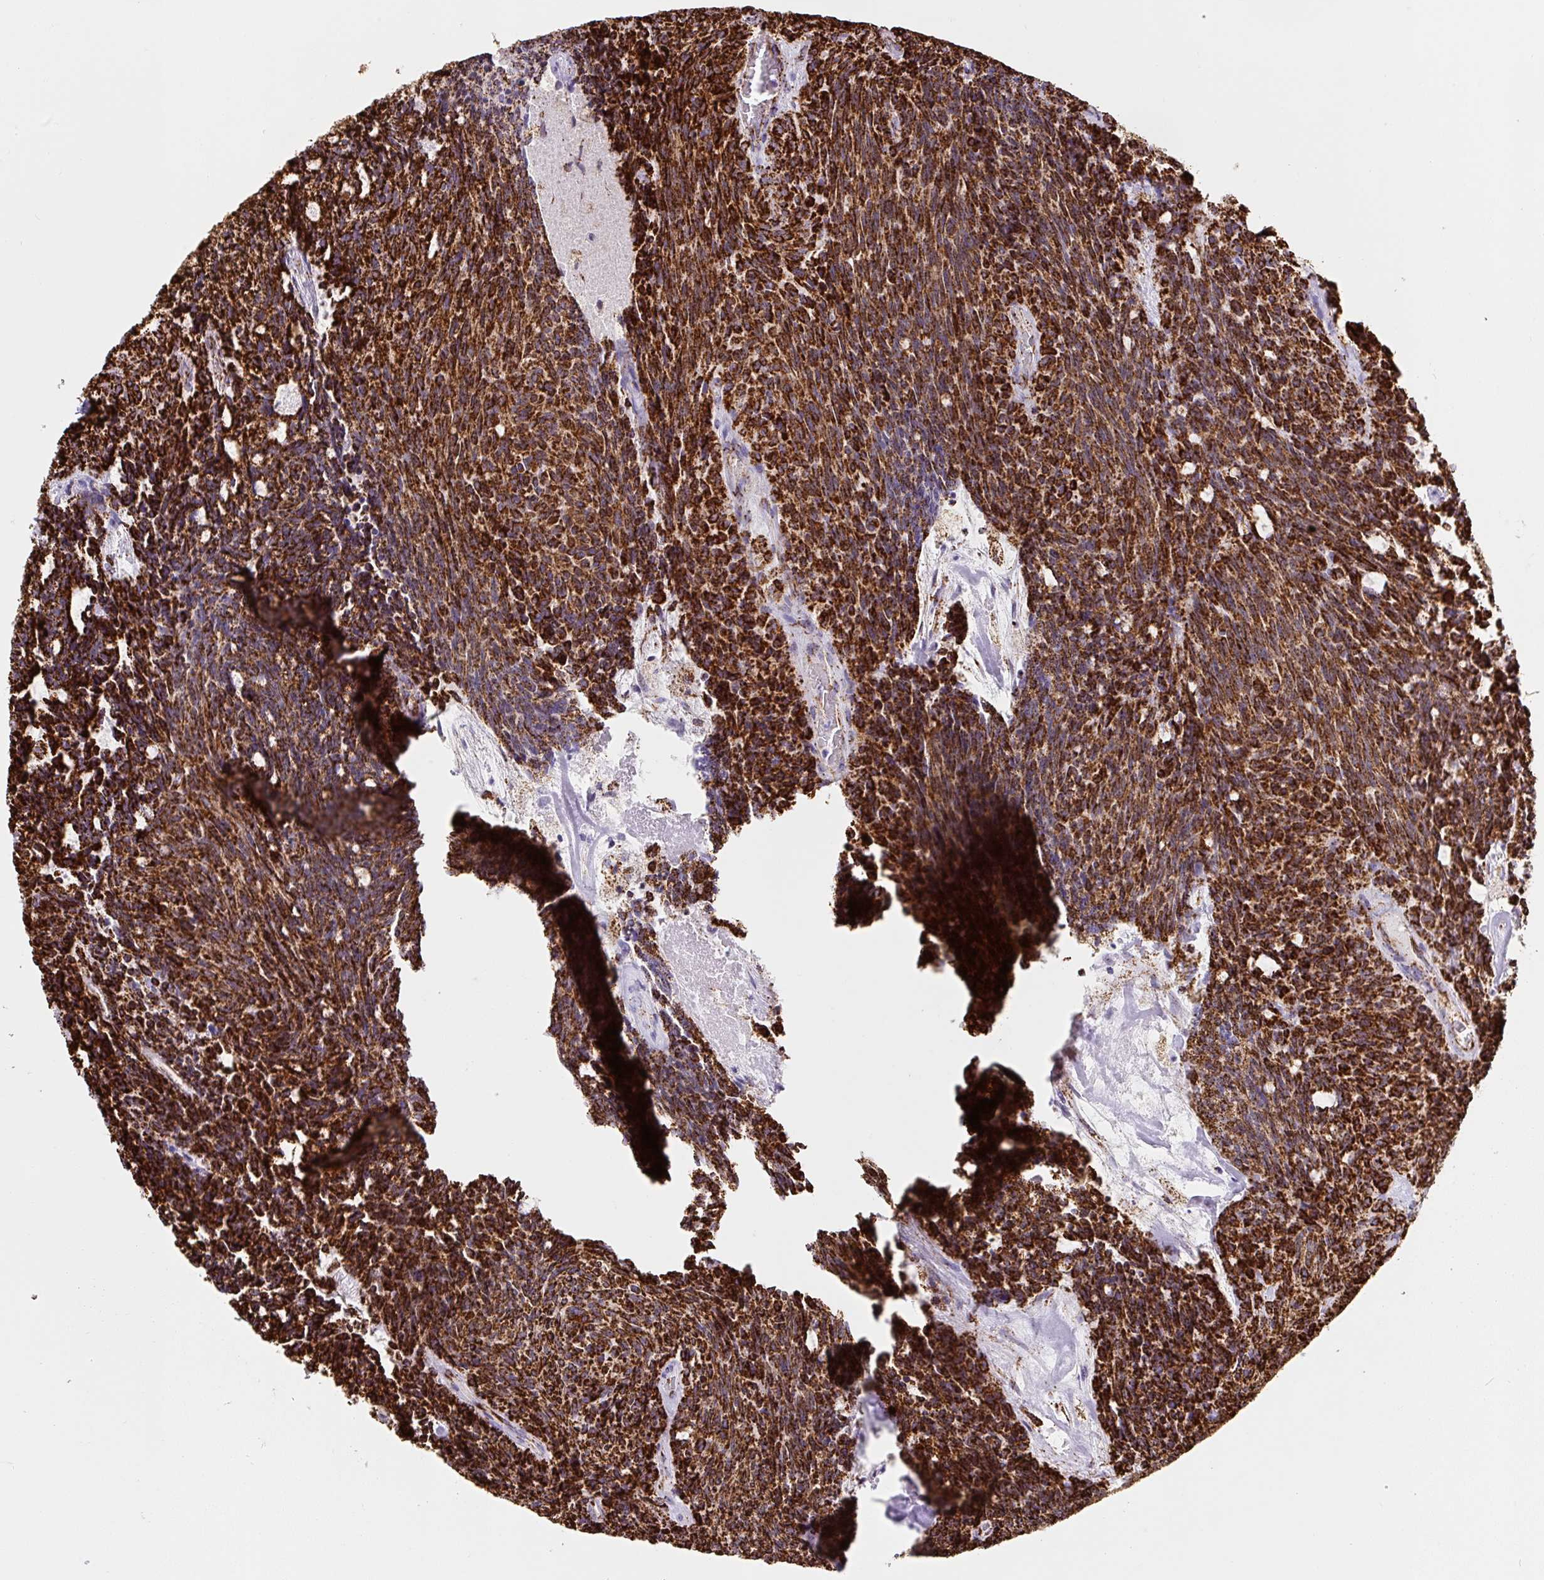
{"staining": {"intensity": "strong", "quantity": ">75%", "location": "cytoplasmic/membranous"}, "tissue": "carcinoid", "cell_type": "Tumor cells", "image_type": "cancer", "snomed": [{"axis": "morphology", "description": "Carcinoid, malignant, NOS"}, {"axis": "topography", "description": "Pancreas"}], "caption": "An immunohistochemistry (IHC) image of neoplastic tissue is shown. Protein staining in brown labels strong cytoplasmic/membranous positivity in carcinoid (malignant) within tumor cells.", "gene": "ATP5F1A", "patient": {"sex": "female", "age": 54}}